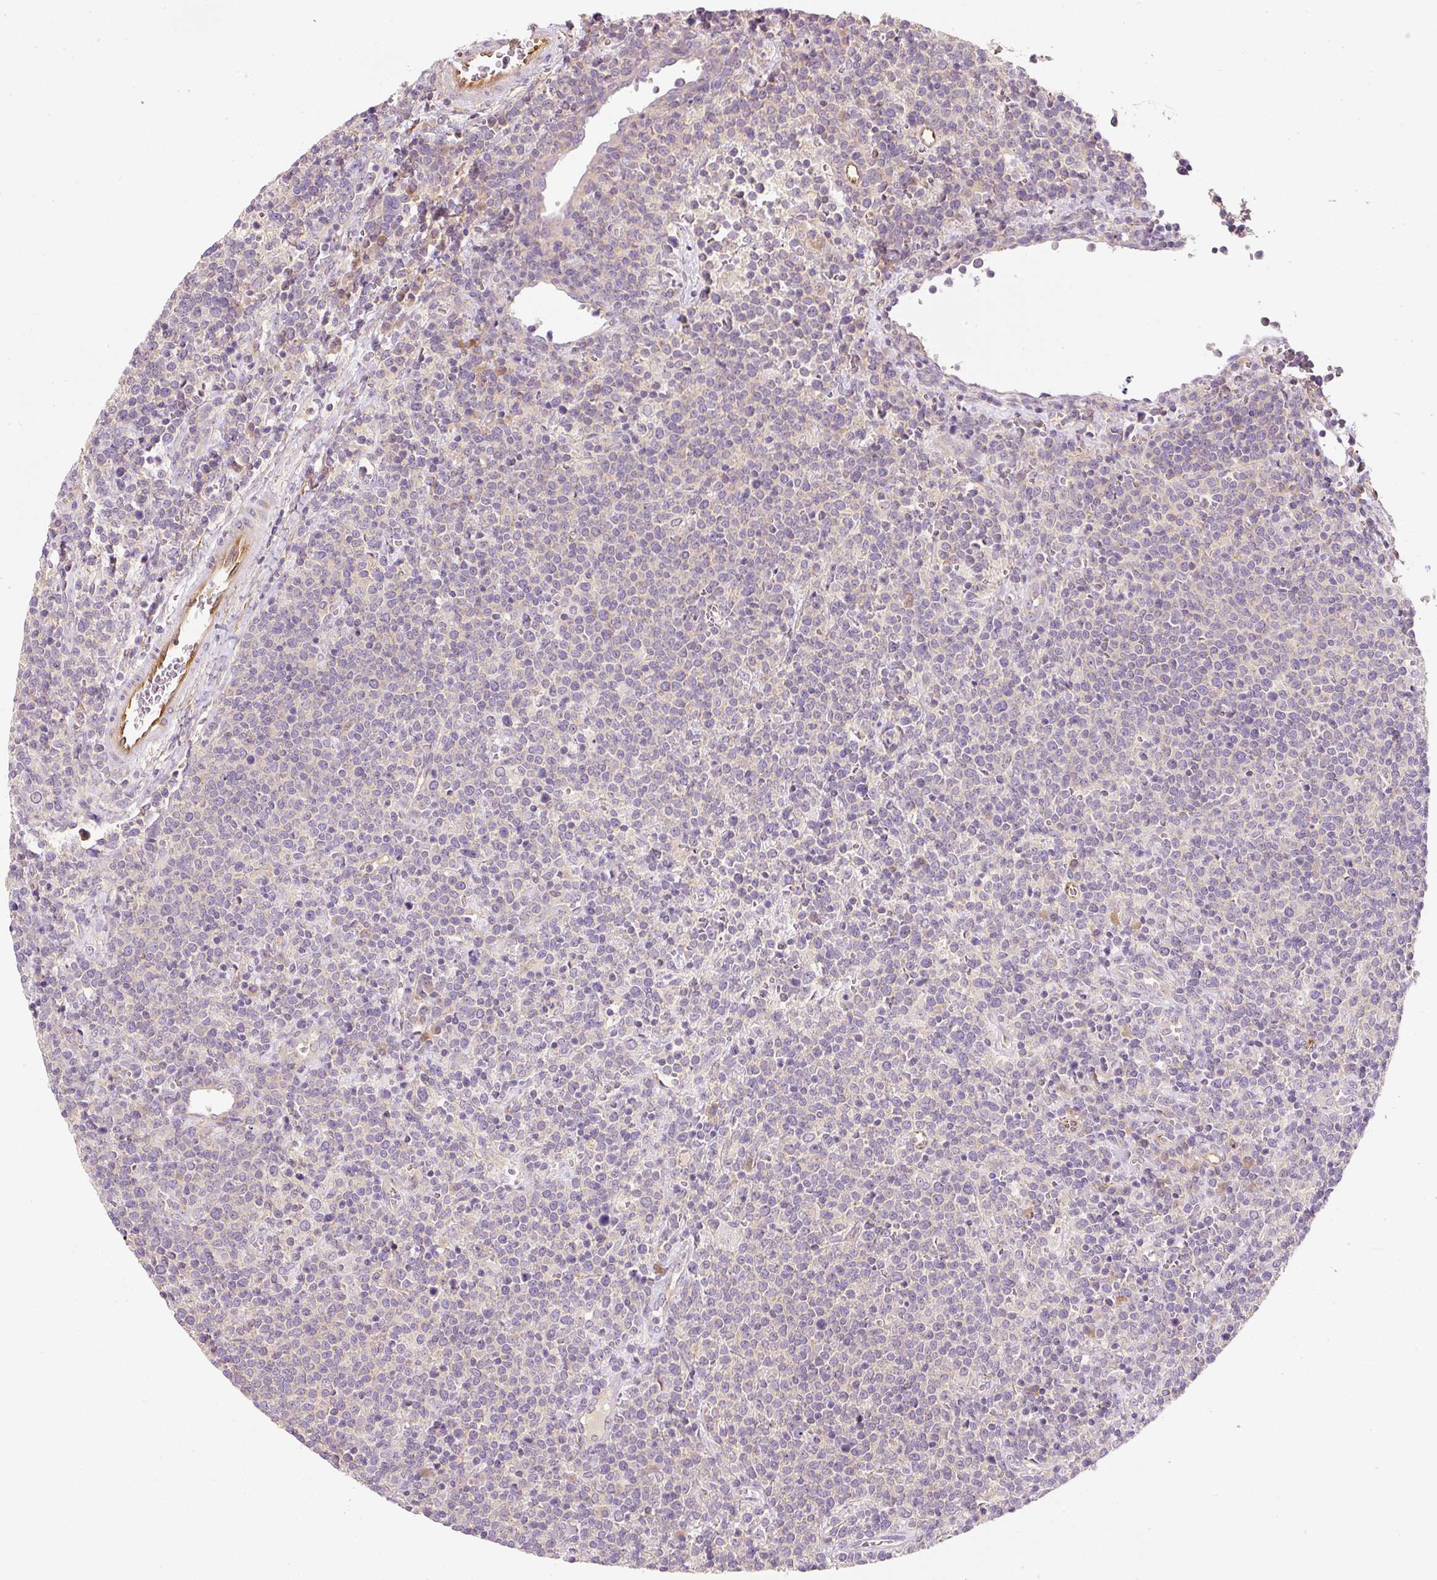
{"staining": {"intensity": "negative", "quantity": "none", "location": "none"}, "tissue": "lymphoma", "cell_type": "Tumor cells", "image_type": "cancer", "snomed": [{"axis": "morphology", "description": "Malignant lymphoma, non-Hodgkin's type, High grade"}, {"axis": "topography", "description": "Lymph node"}], "caption": "This is a image of immunohistochemistry (IHC) staining of lymphoma, which shows no expression in tumor cells.", "gene": "RNF167", "patient": {"sex": "male", "age": 61}}